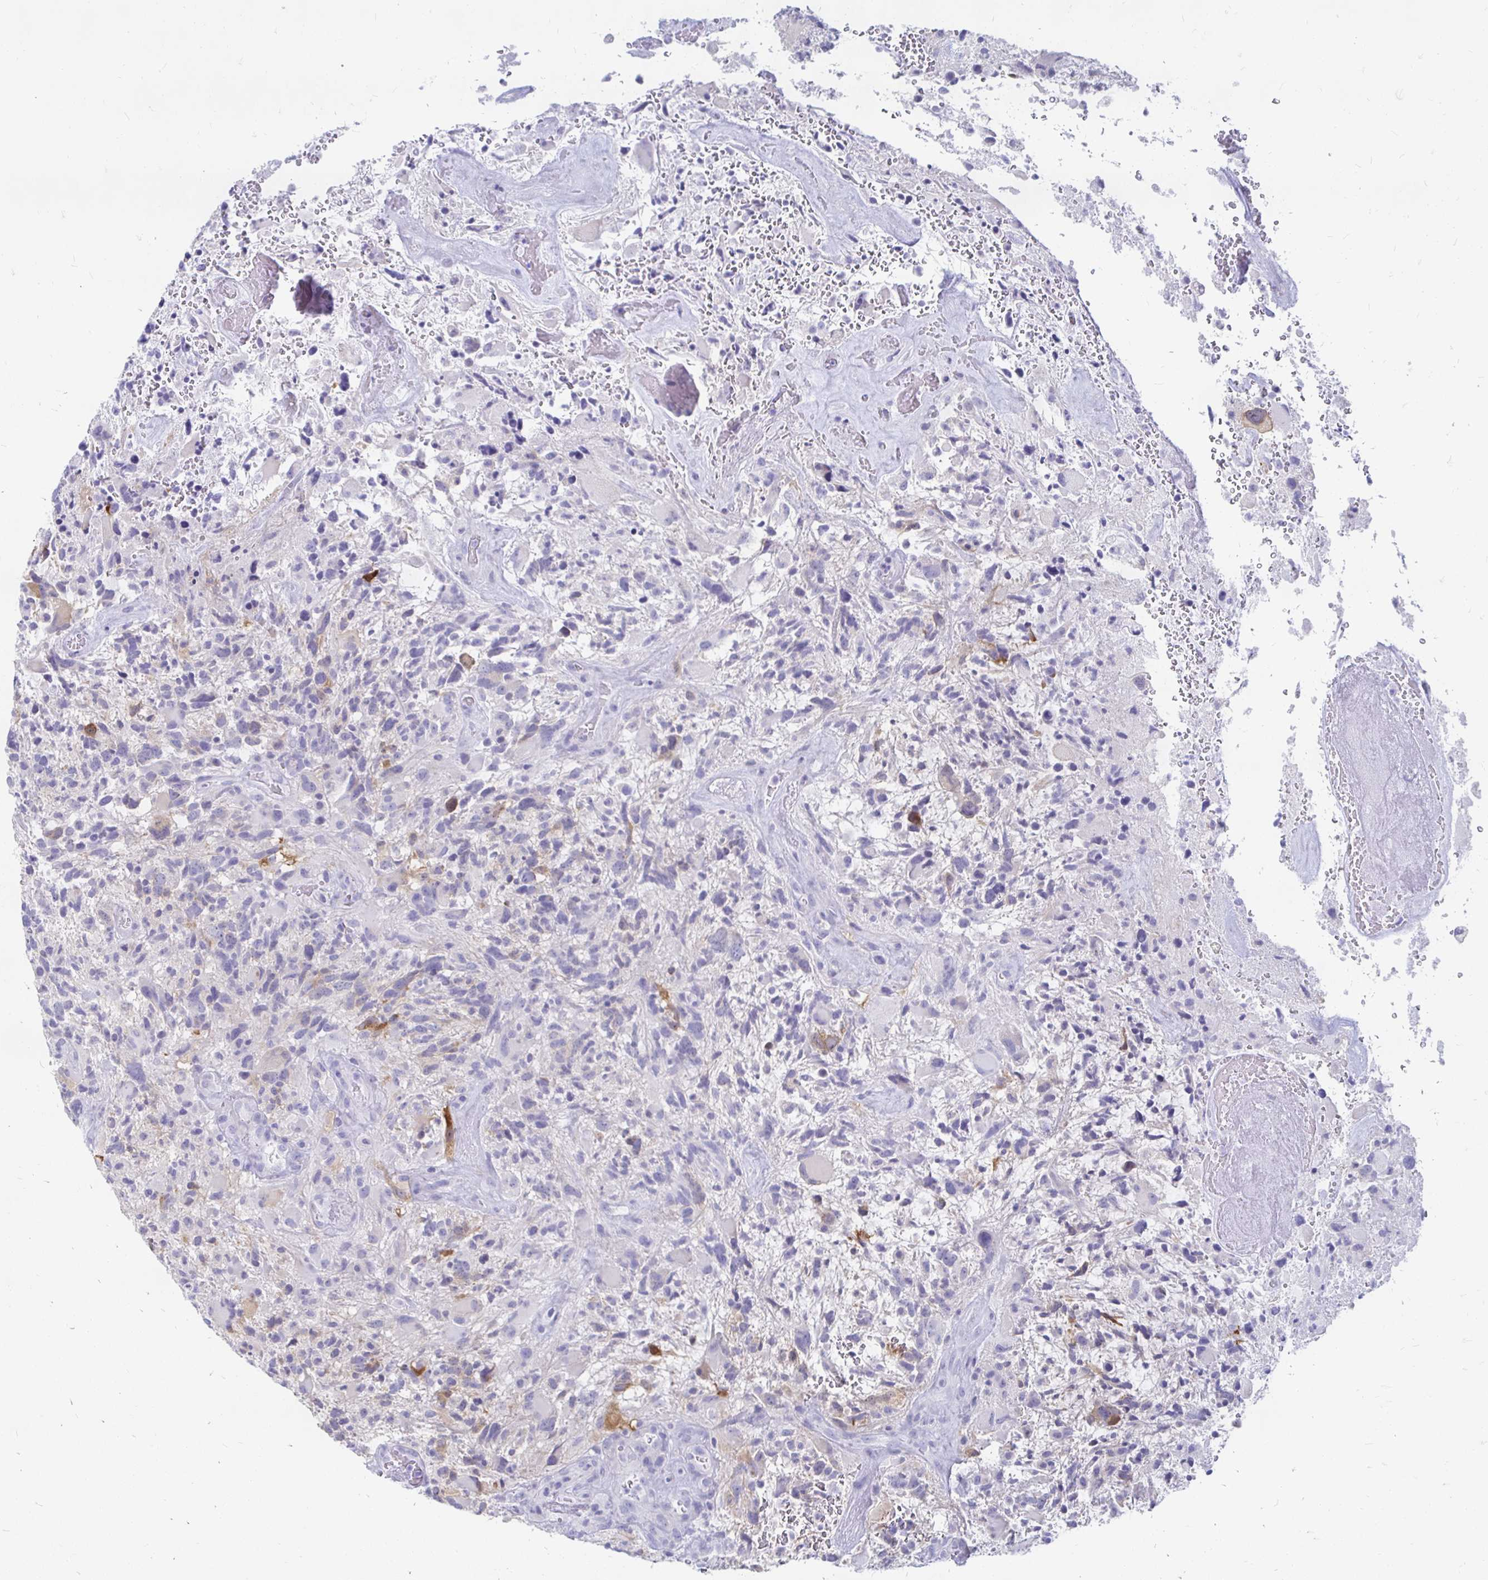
{"staining": {"intensity": "moderate", "quantity": "<25%", "location": "cytoplasmic/membranous"}, "tissue": "glioma", "cell_type": "Tumor cells", "image_type": "cancer", "snomed": [{"axis": "morphology", "description": "Glioma, malignant, High grade"}, {"axis": "topography", "description": "Brain"}], "caption": "Immunohistochemical staining of human glioma reveals low levels of moderate cytoplasmic/membranous protein staining in about <25% of tumor cells.", "gene": "PEG10", "patient": {"sex": "female", "age": 71}}